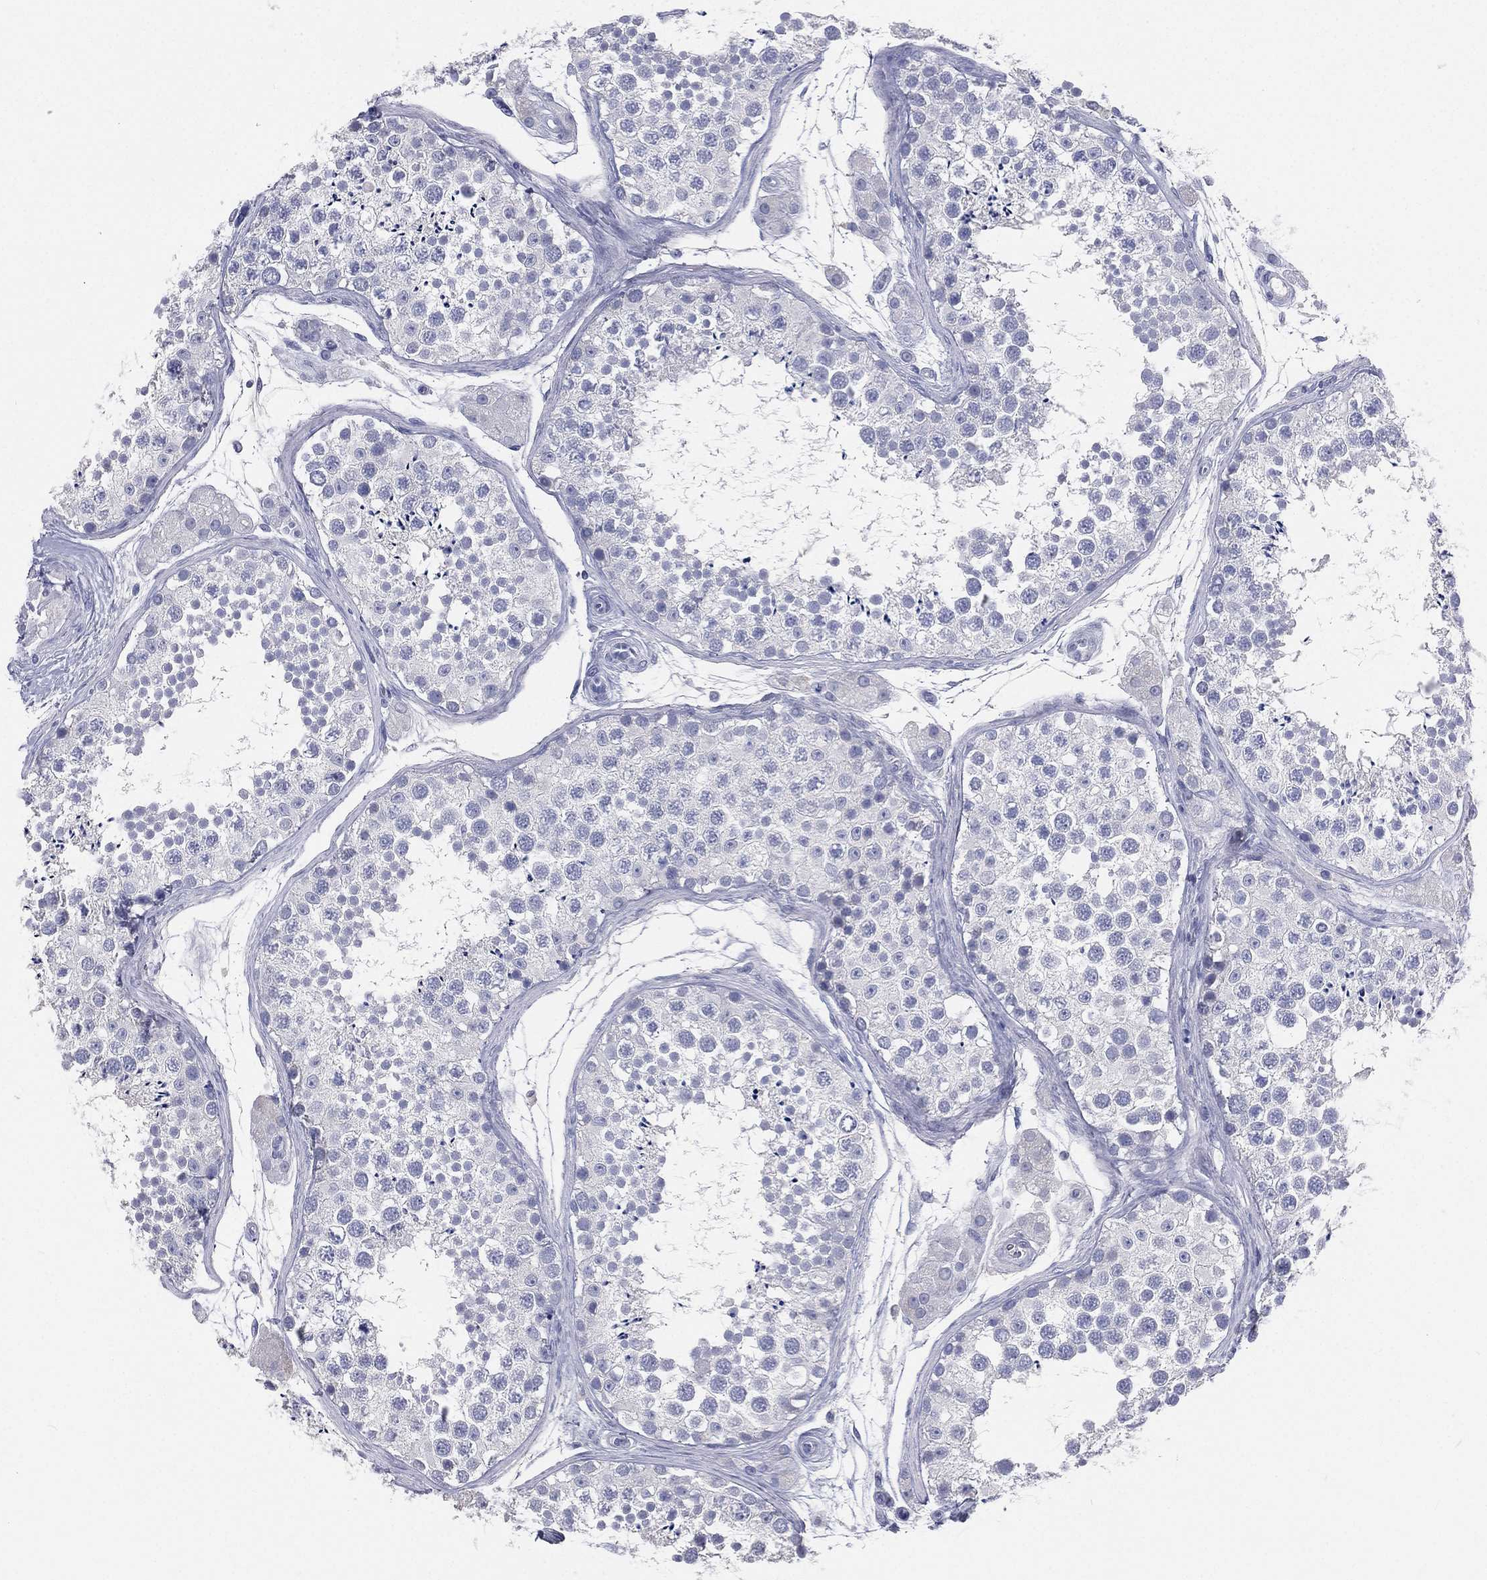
{"staining": {"intensity": "negative", "quantity": "none", "location": "none"}, "tissue": "testis", "cell_type": "Cells in seminiferous ducts", "image_type": "normal", "snomed": [{"axis": "morphology", "description": "Normal tissue, NOS"}, {"axis": "topography", "description": "Testis"}], "caption": "Immunohistochemistry (IHC) image of normal testis: testis stained with DAB shows no significant protein positivity in cells in seminiferous ducts.", "gene": "CD3D", "patient": {"sex": "male", "age": 41}}